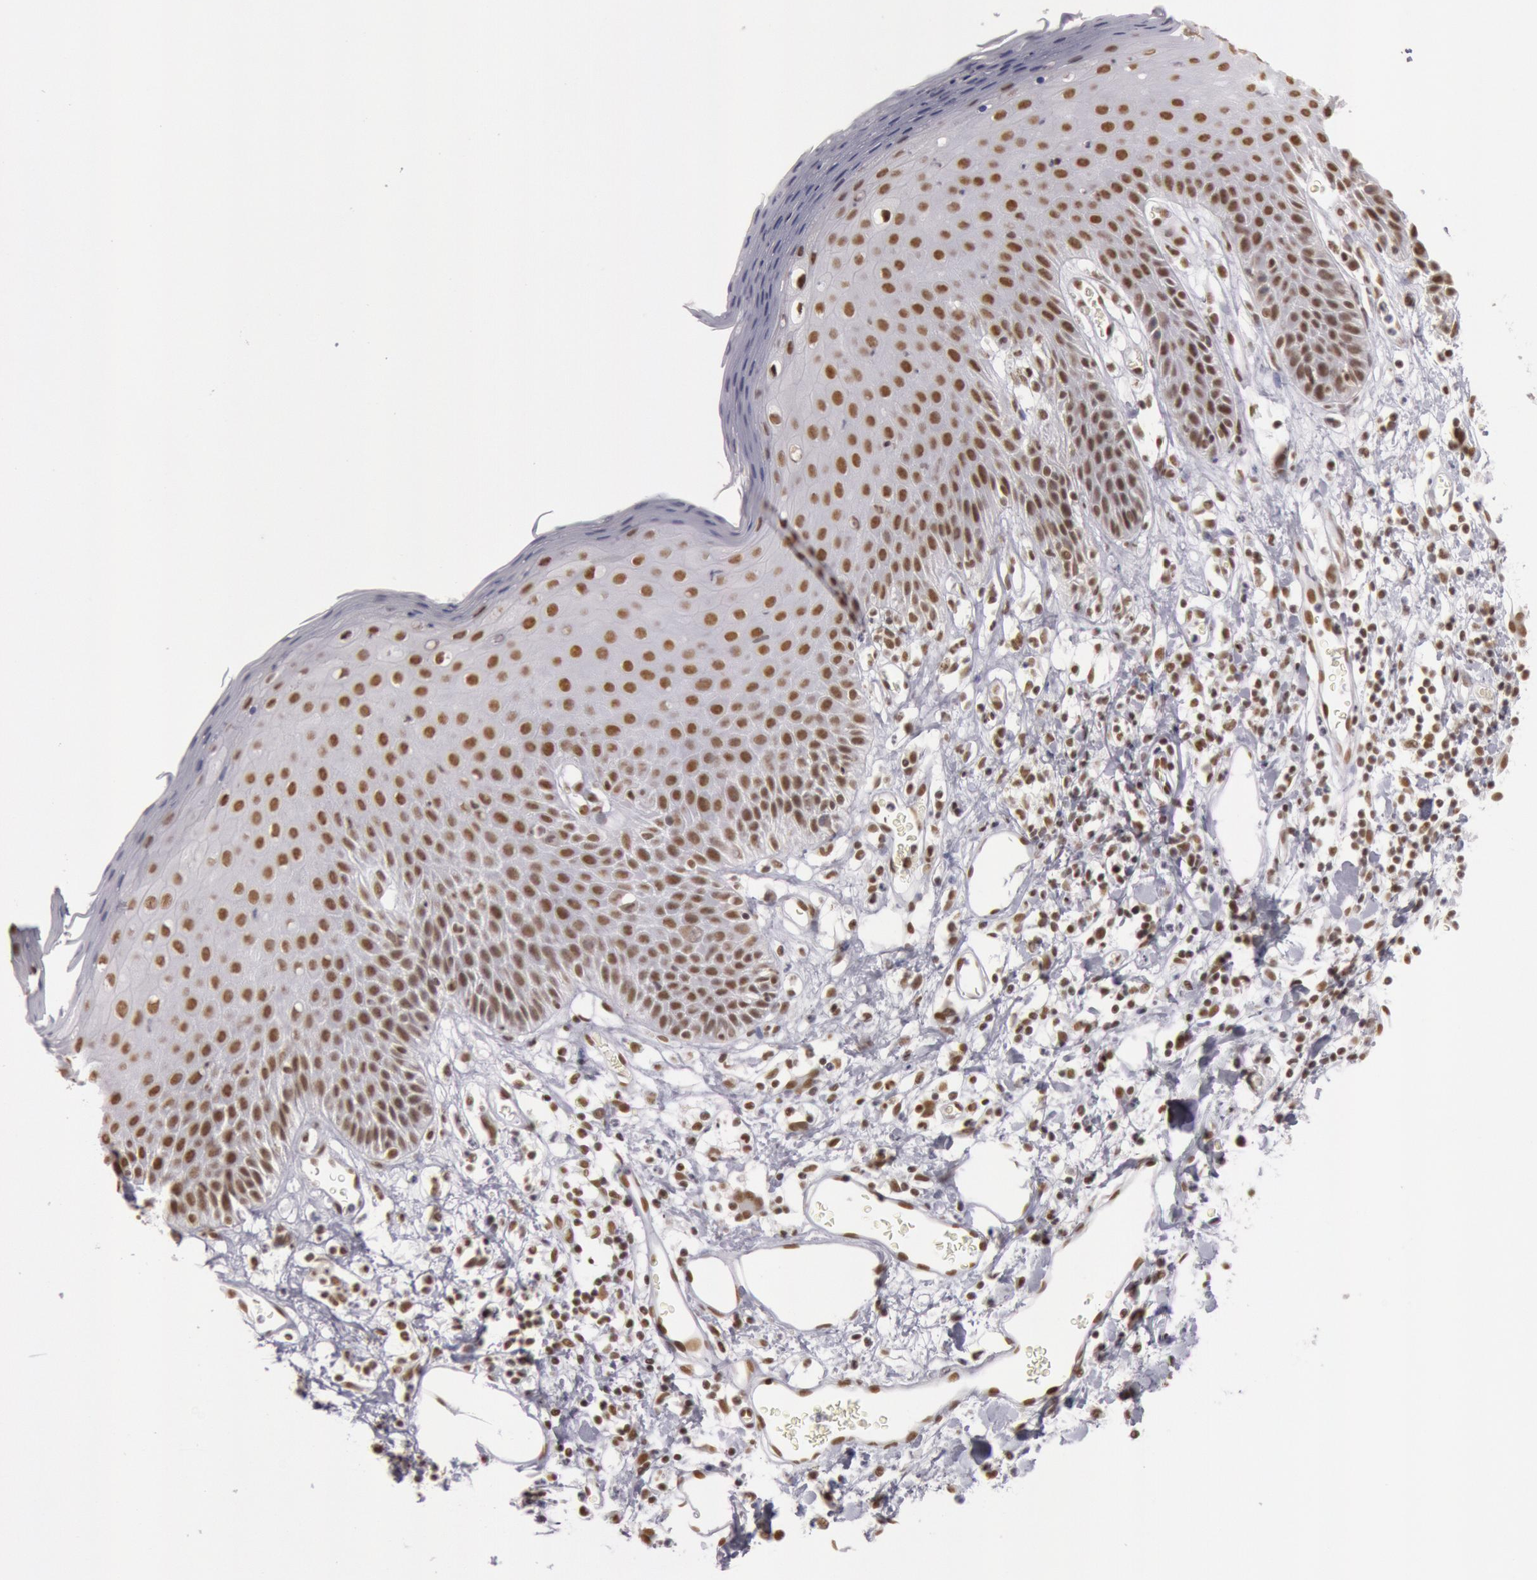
{"staining": {"intensity": "strong", "quantity": ">75%", "location": "nuclear"}, "tissue": "skin", "cell_type": "Epidermal cells", "image_type": "normal", "snomed": [{"axis": "morphology", "description": "Normal tissue, NOS"}, {"axis": "topography", "description": "Vulva"}, {"axis": "topography", "description": "Peripheral nerve tissue"}], "caption": "Skin stained for a protein (brown) demonstrates strong nuclear positive positivity in about >75% of epidermal cells.", "gene": "ESS2", "patient": {"sex": "female", "age": 68}}